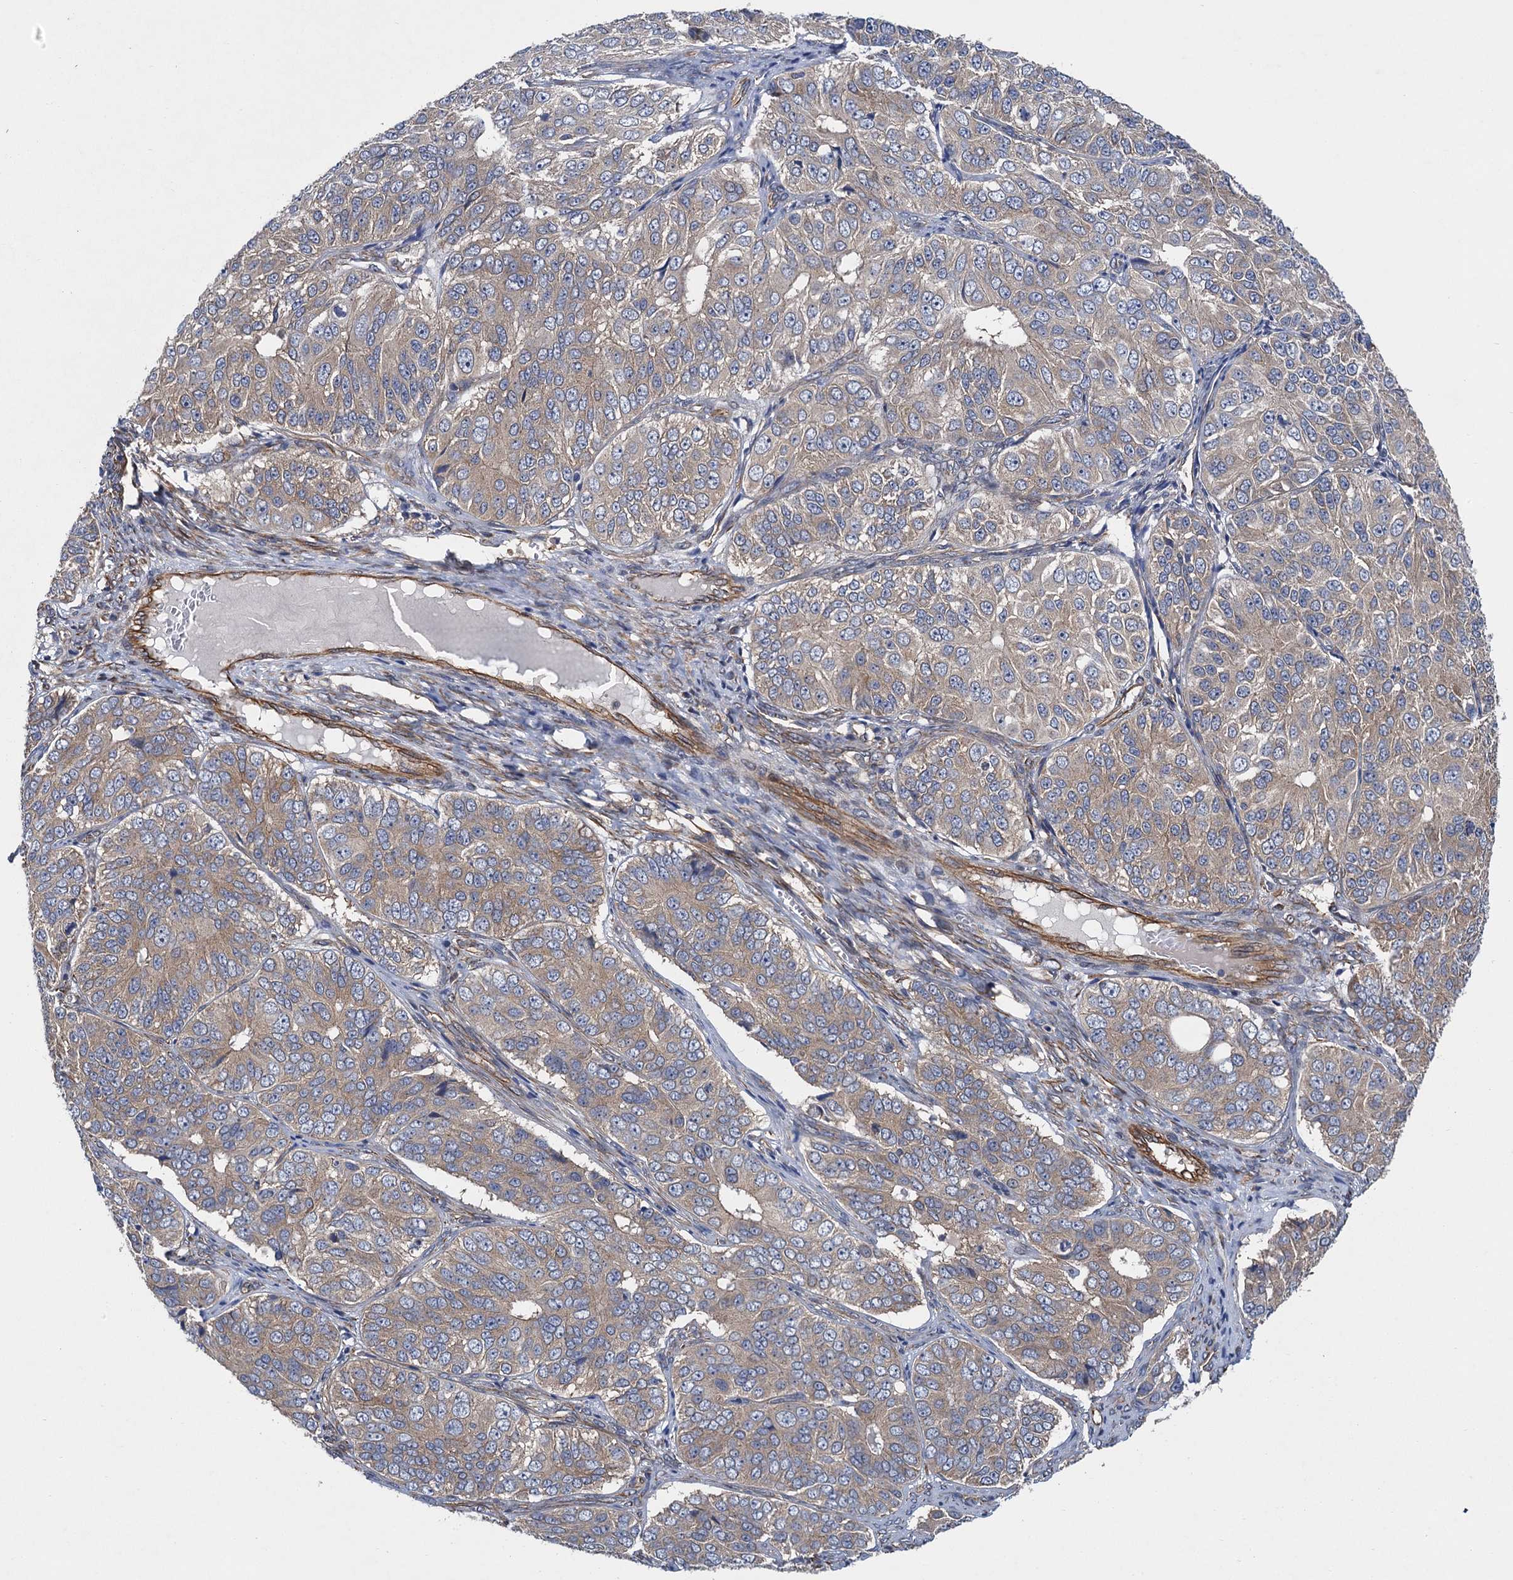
{"staining": {"intensity": "weak", "quantity": ">75%", "location": "cytoplasmic/membranous"}, "tissue": "ovarian cancer", "cell_type": "Tumor cells", "image_type": "cancer", "snomed": [{"axis": "morphology", "description": "Carcinoma, endometroid"}, {"axis": "topography", "description": "Ovary"}], "caption": "IHC photomicrograph of neoplastic tissue: human endometroid carcinoma (ovarian) stained using immunohistochemistry displays low levels of weak protein expression localized specifically in the cytoplasmic/membranous of tumor cells, appearing as a cytoplasmic/membranous brown color.", "gene": "PJA2", "patient": {"sex": "female", "age": 51}}